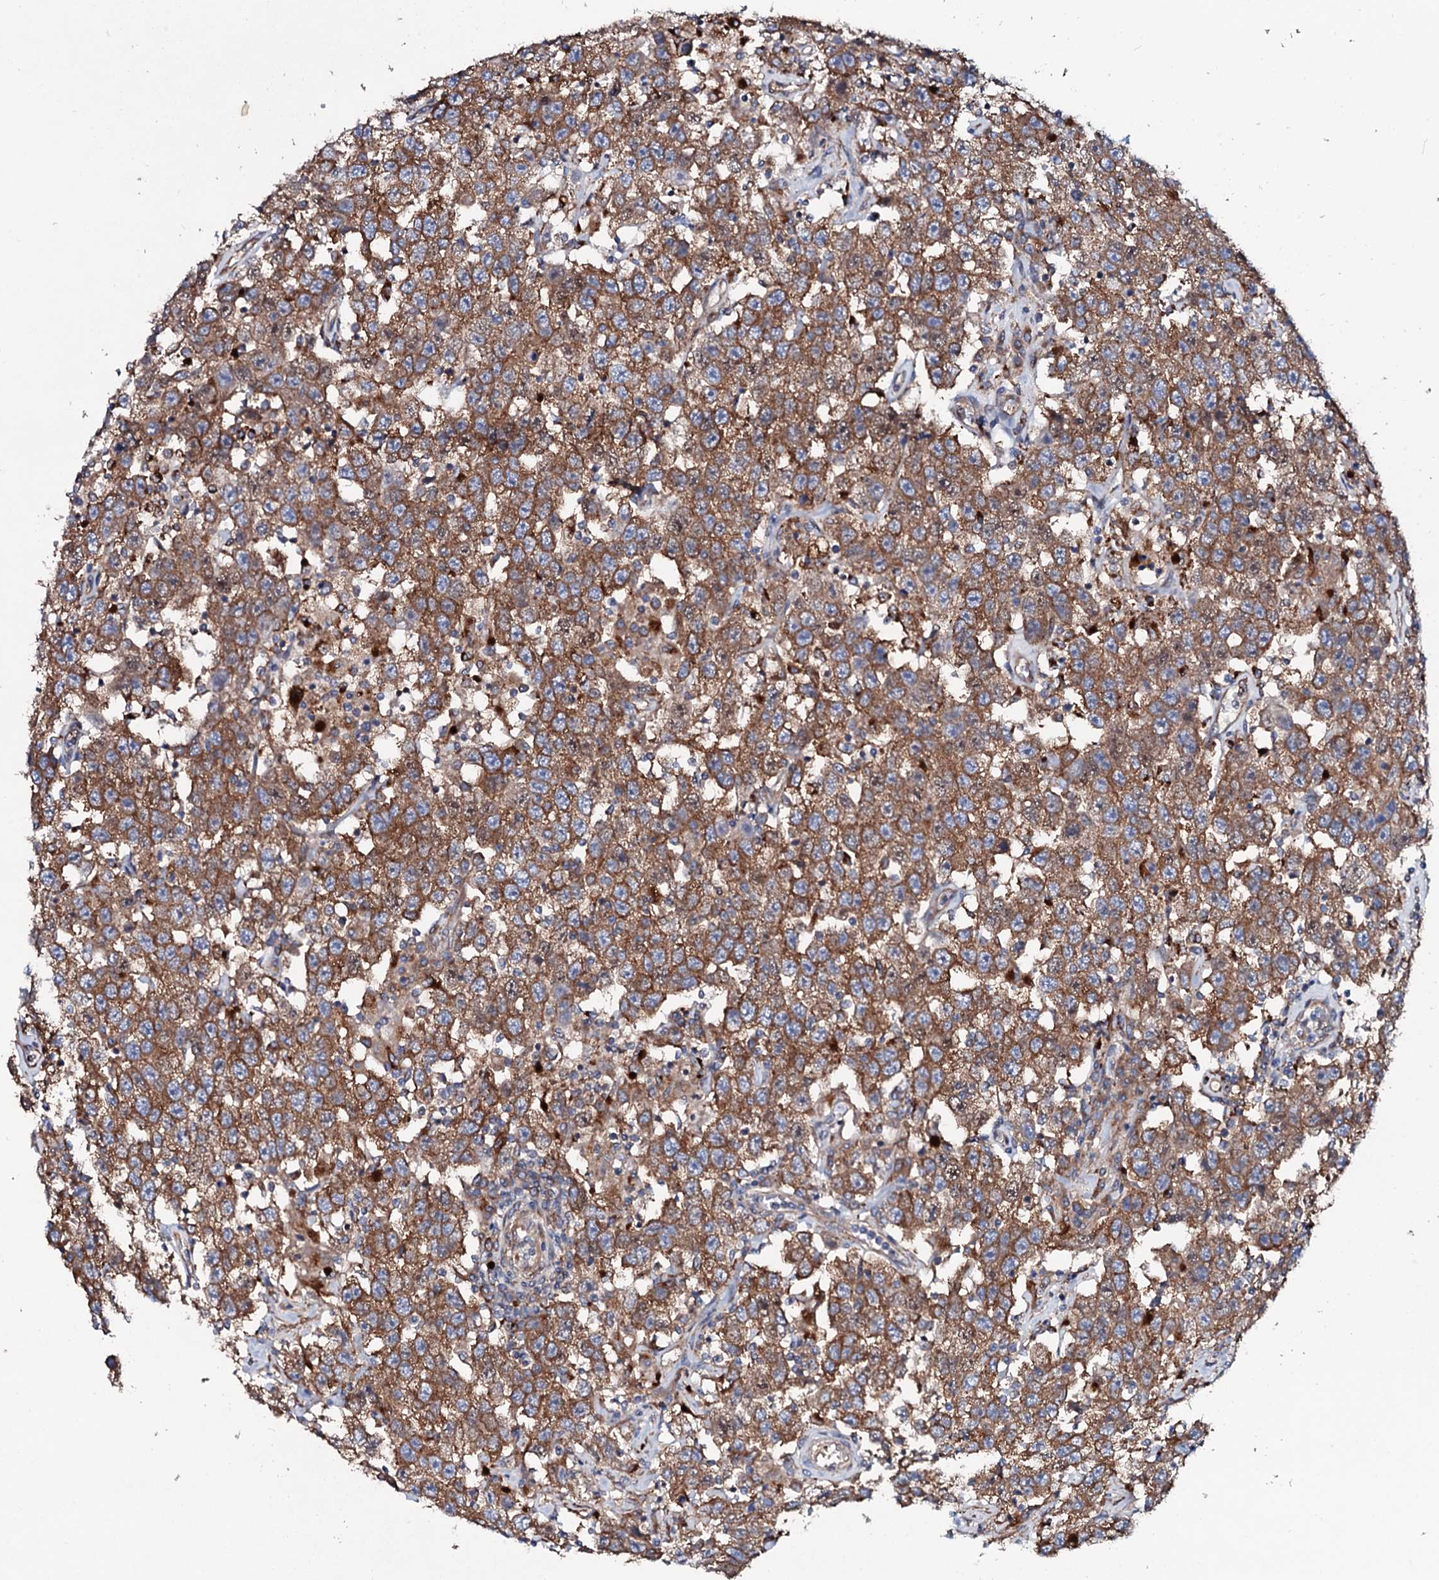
{"staining": {"intensity": "moderate", "quantity": ">75%", "location": "cytoplasmic/membranous"}, "tissue": "testis cancer", "cell_type": "Tumor cells", "image_type": "cancer", "snomed": [{"axis": "morphology", "description": "Seminoma, NOS"}, {"axis": "topography", "description": "Testis"}], "caption": "Testis cancer (seminoma) stained with a brown dye shows moderate cytoplasmic/membranous positive positivity in about >75% of tumor cells.", "gene": "P2RX4", "patient": {"sex": "male", "age": 41}}